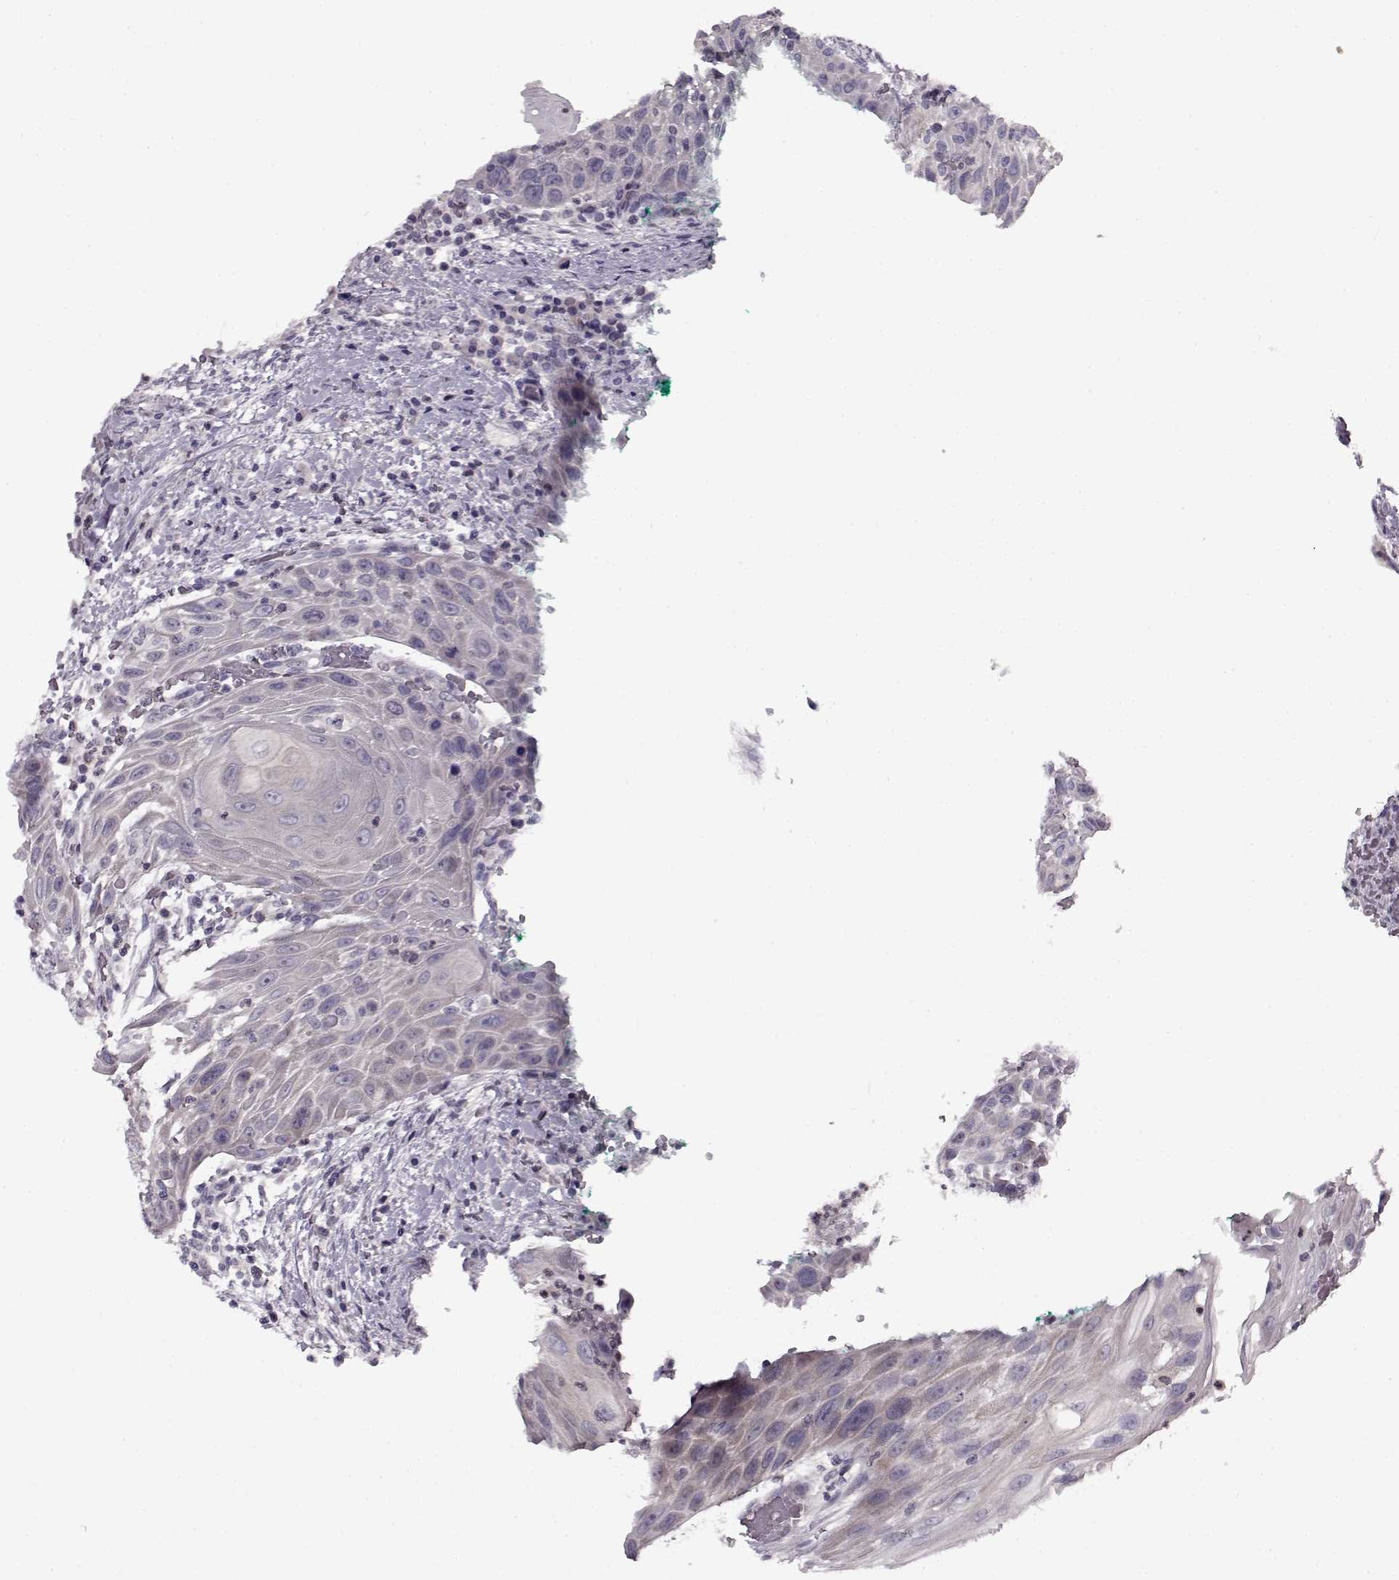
{"staining": {"intensity": "negative", "quantity": "none", "location": "none"}, "tissue": "head and neck cancer", "cell_type": "Tumor cells", "image_type": "cancer", "snomed": [{"axis": "morphology", "description": "Squamous cell carcinoma, NOS"}, {"axis": "topography", "description": "Head-Neck"}], "caption": "Protein analysis of squamous cell carcinoma (head and neck) reveals no significant positivity in tumor cells.", "gene": "RP1L1", "patient": {"sex": "male", "age": 69}}